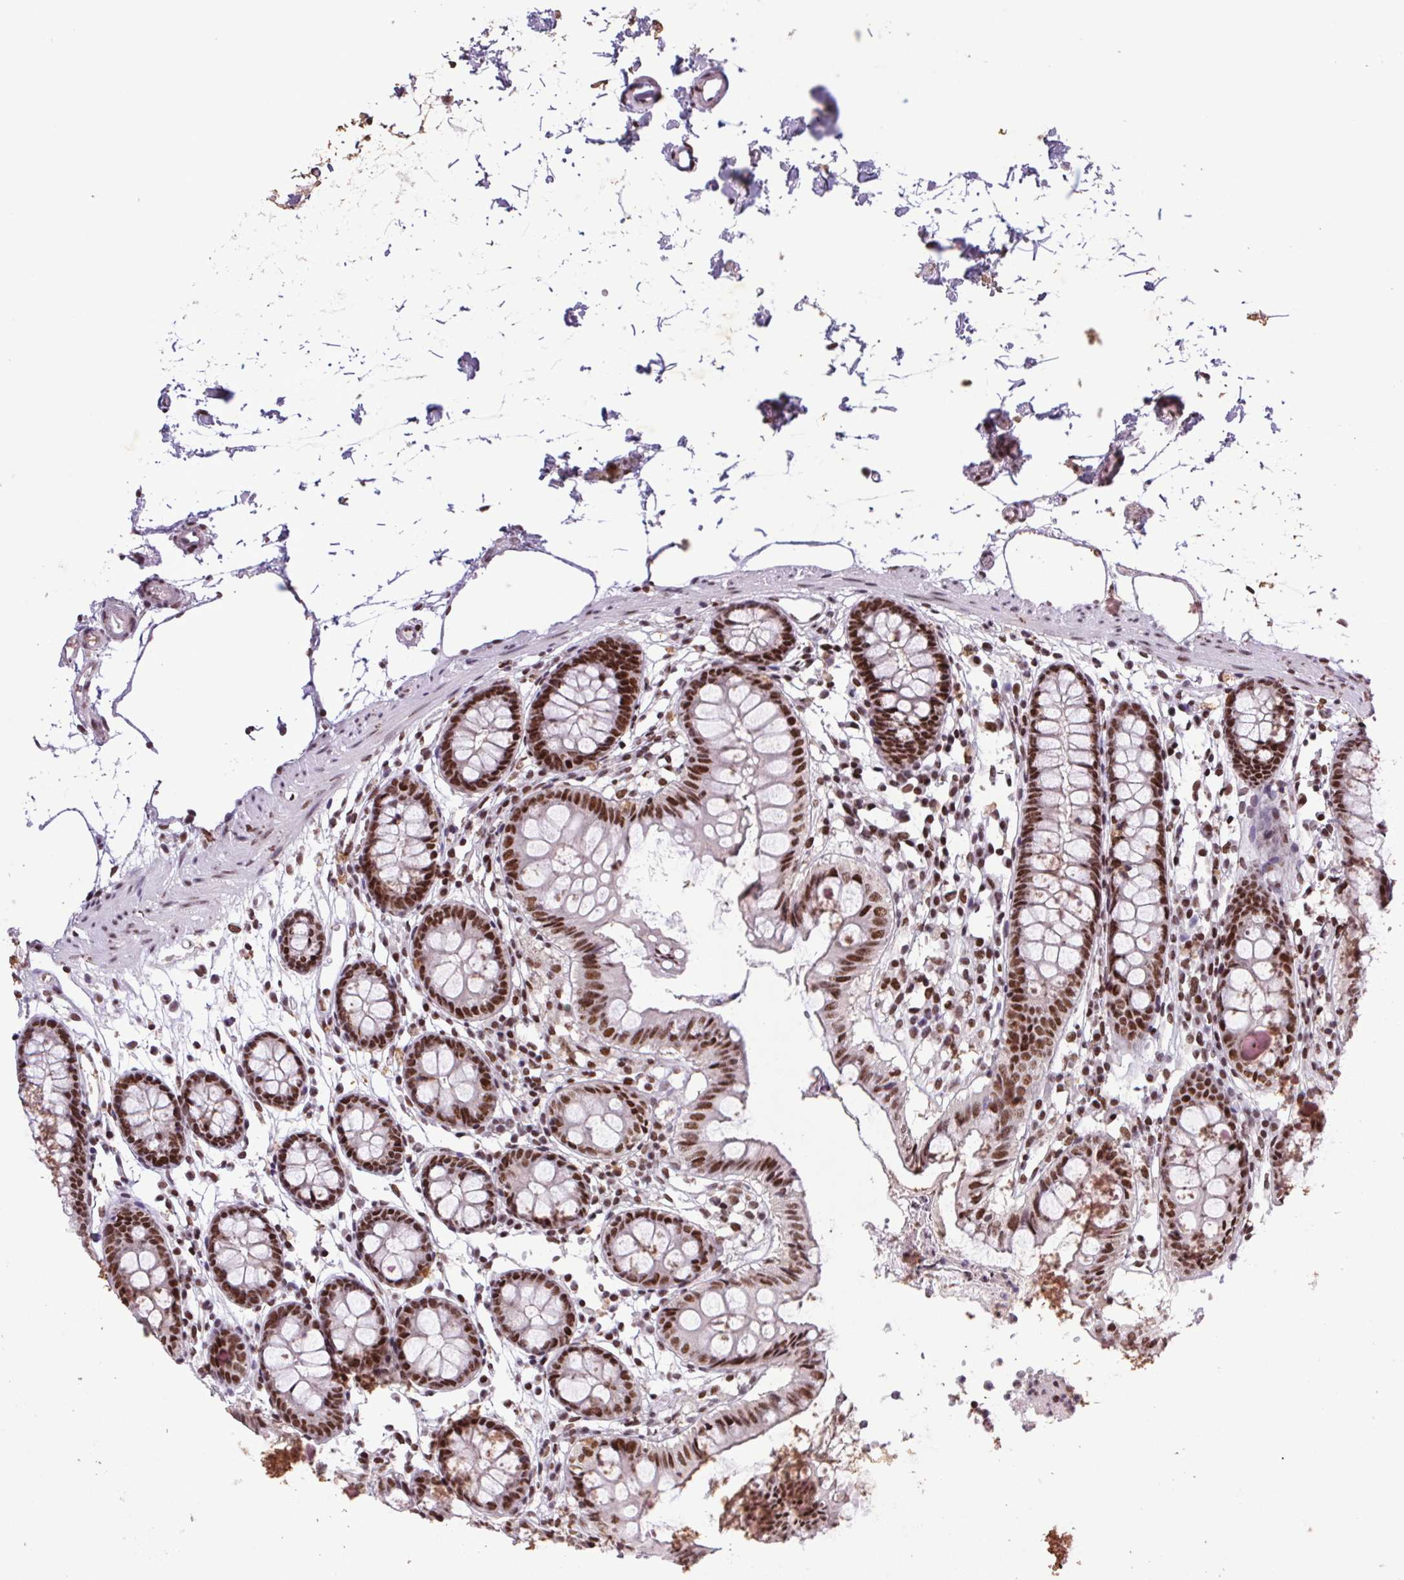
{"staining": {"intensity": "moderate", "quantity": ">75%", "location": "nuclear"}, "tissue": "colon", "cell_type": "Endothelial cells", "image_type": "normal", "snomed": [{"axis": "morphology", "description": "Normal tissue, NOS"}, {"axis": "topography", "description": "Colon"}], "caption": "Immunohistochemistry (DAB (3,3'-diaminobenzidine)) staining of normal colon exhibits moderate nuclear protein positivity in approximately >75% of endothelial cells. (IHC, brightfield microscopy, high magnification).", "gene": "LDLRAD4", "patient": {"sex": "female", "age": 84}}